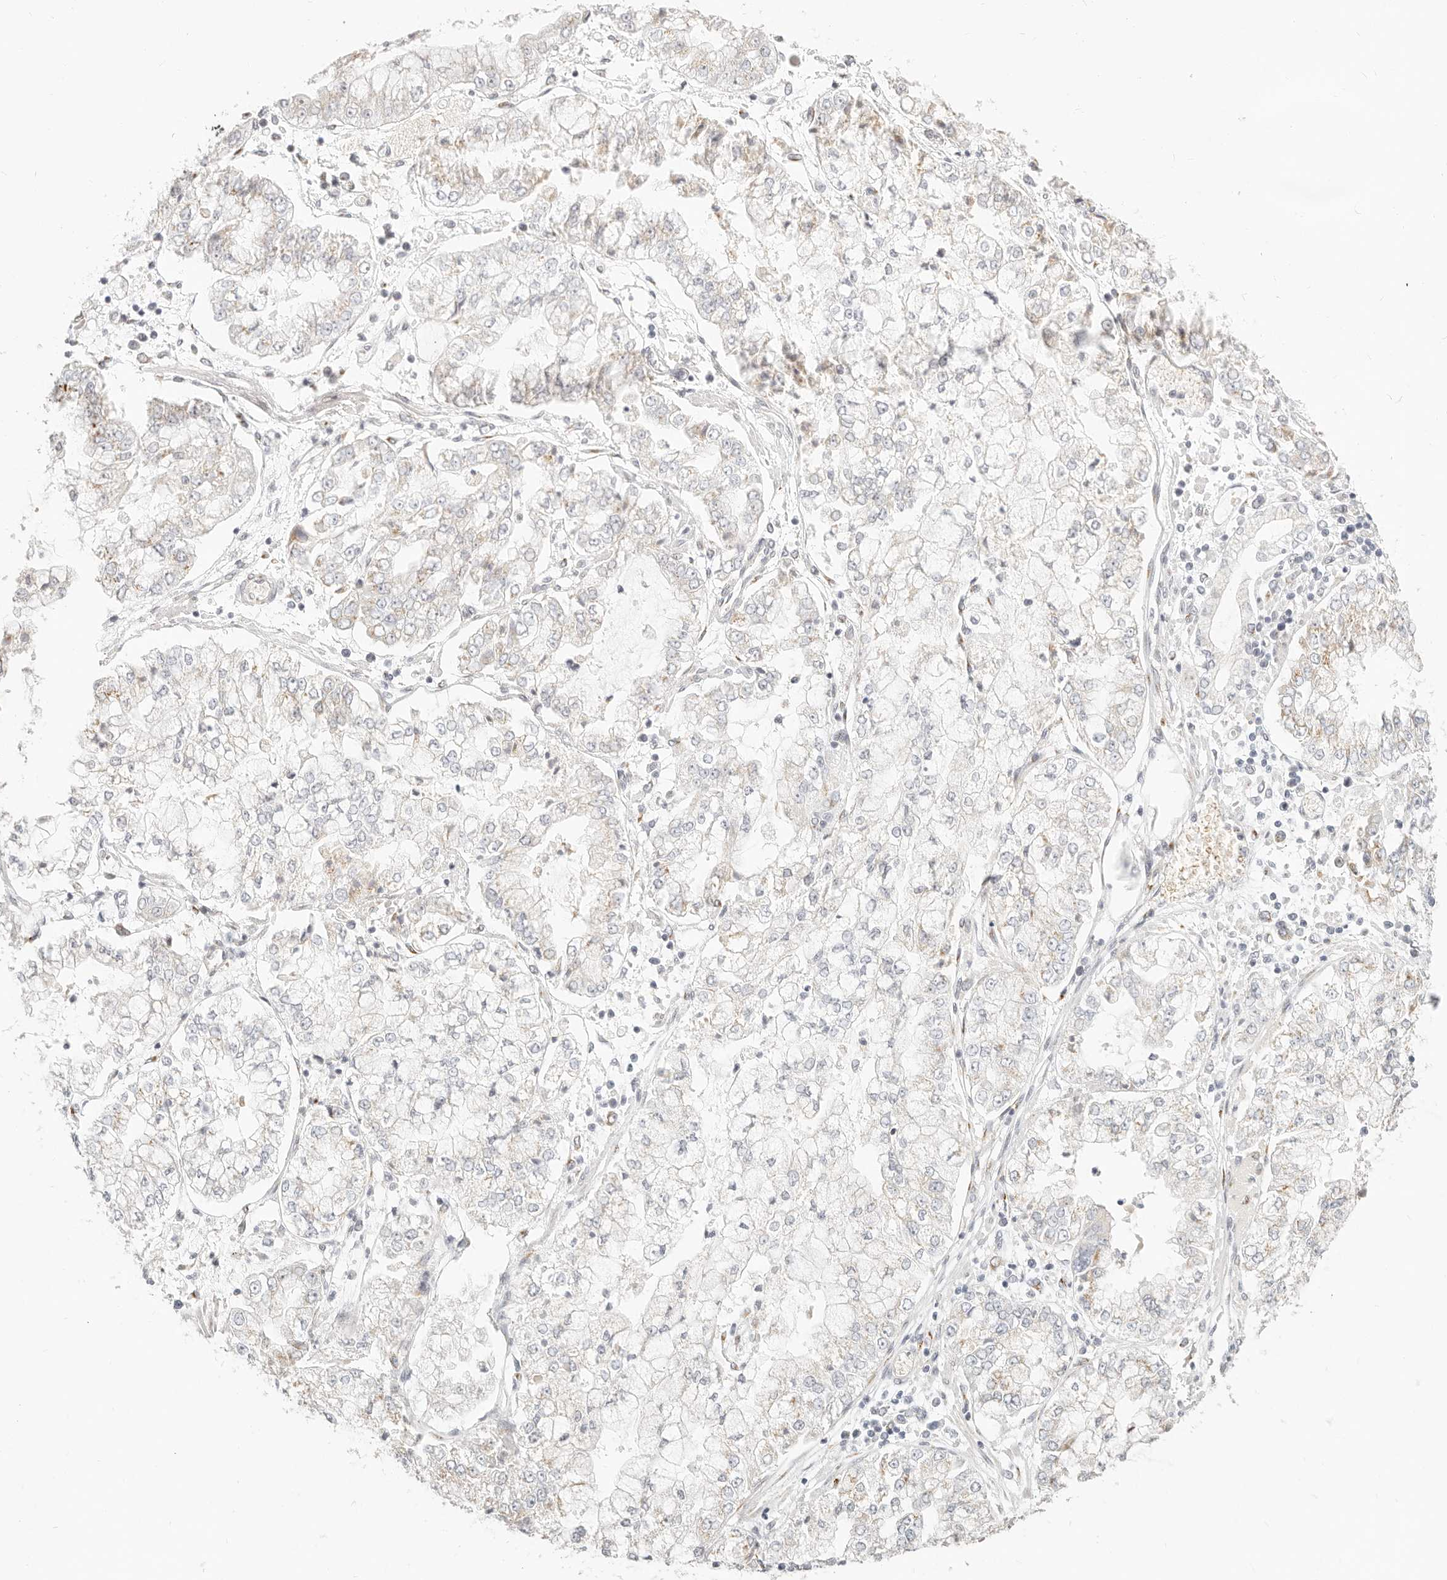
{"staining": {"intensity": "negative", "quantity": "none", "location": "none"}, "tissue": "stomach cancer", "cell_type": "Tumor cells", "image_type": "cancer", "snomed": [{"axis": "morphology", "description": "Adenocarcinoma, NOS"}, {"axis": "topography", "description": "Stomach"}], "caption": "Tumor cells are negative for protein expression in human stomach cancer.", "gene": "FAM20B", "patient": {"sex": "male", "age": 76}}